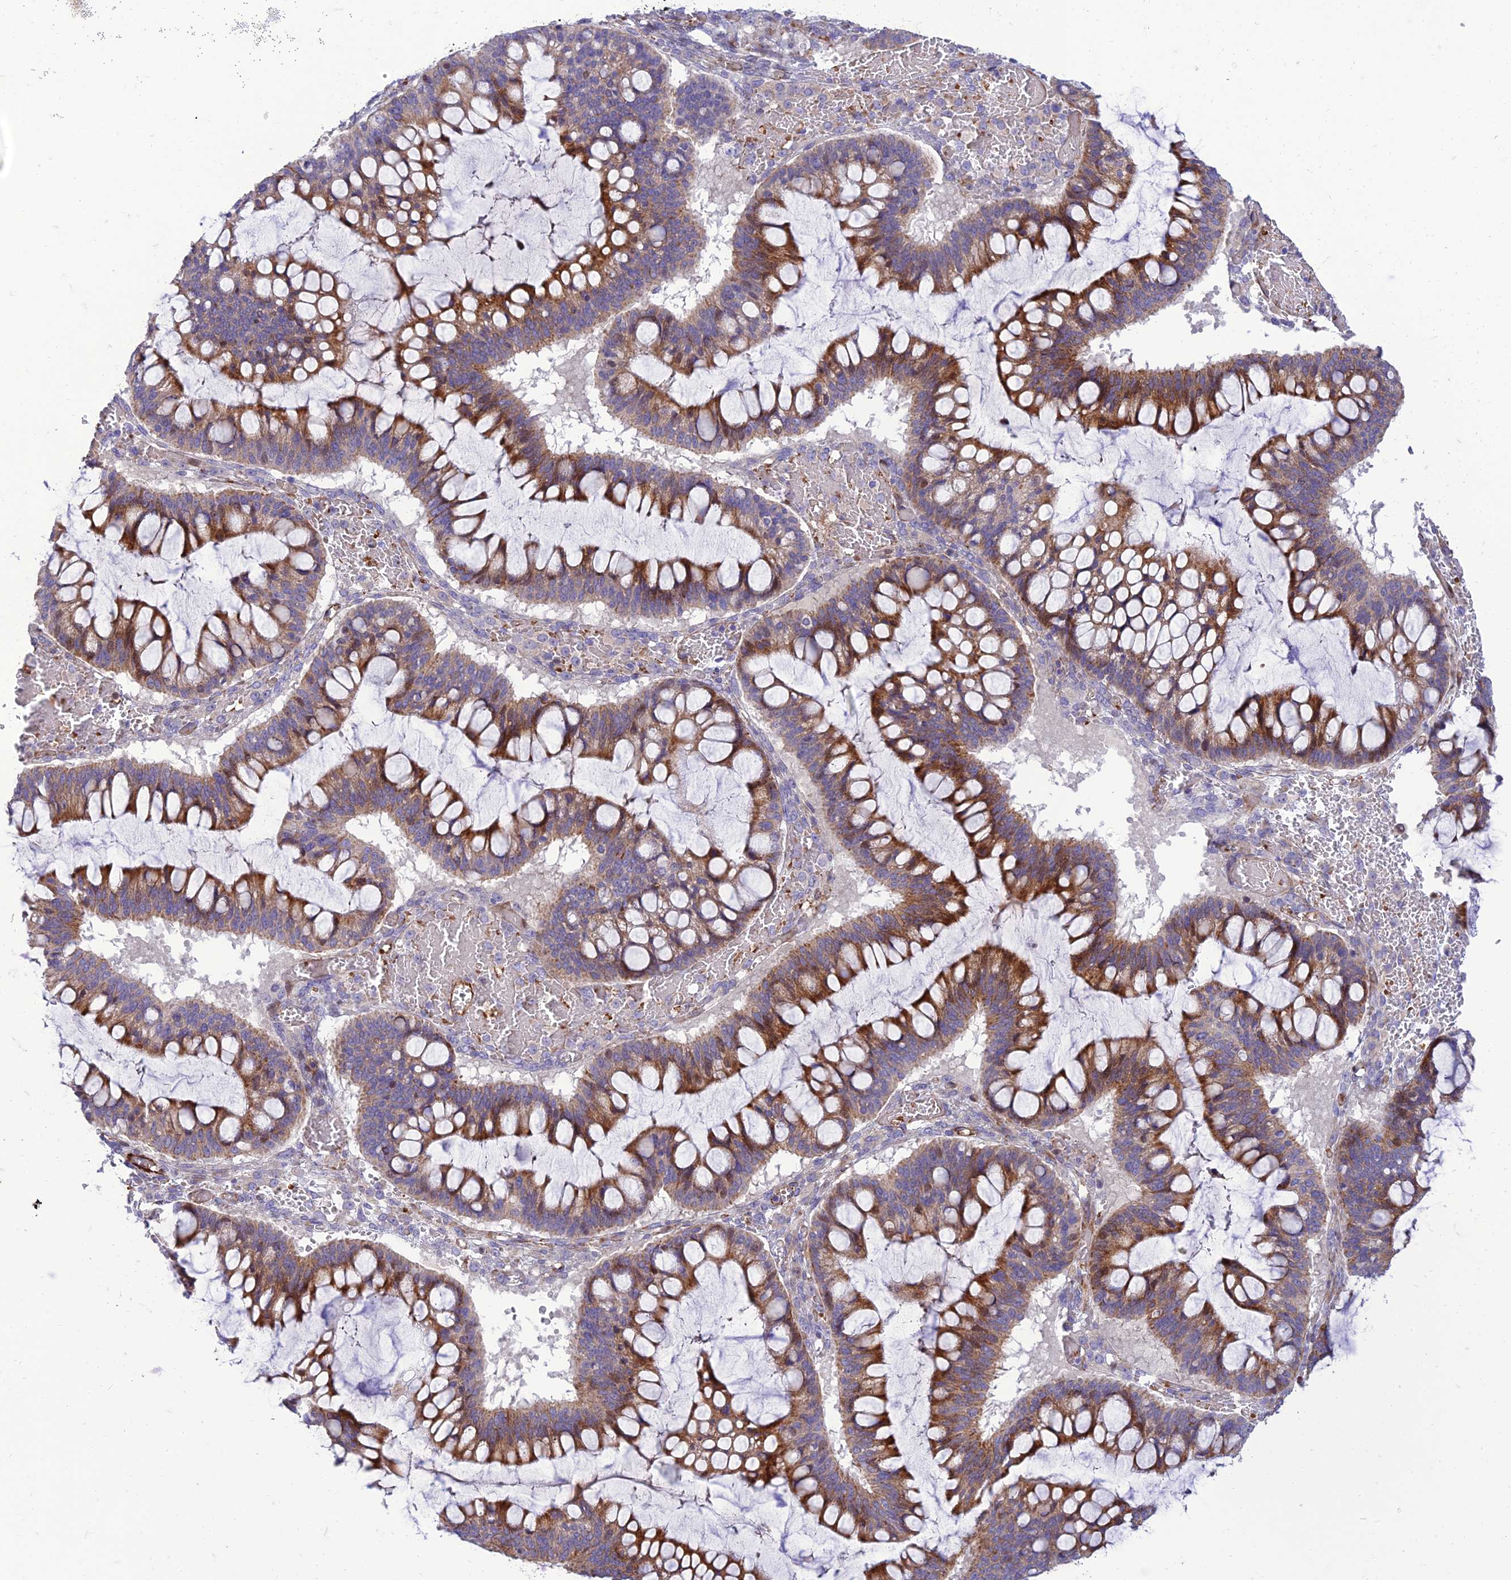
{"staining": {"intensity": "strong", "quantity": "25%-75%", "location": "cytoplasmic/membranous"}, "tissue": "ovarian cancer", "cell_type": "Tumor cells", "image_type": "cancer", "snomed": [{"axis": "morphology", "description": "Cystadenocarcinoma, mucinous, NOS"}, {"axis": "topography", "description": "Ovary"}], "caption": "IHC of human ovarian cancer shows high levels of strong cytoplasmic/membranous positivity in approximately 25%-75% of tumor cells.", "gene": "SEL1L3", "patient": {"sex": "female", "age": 73}}